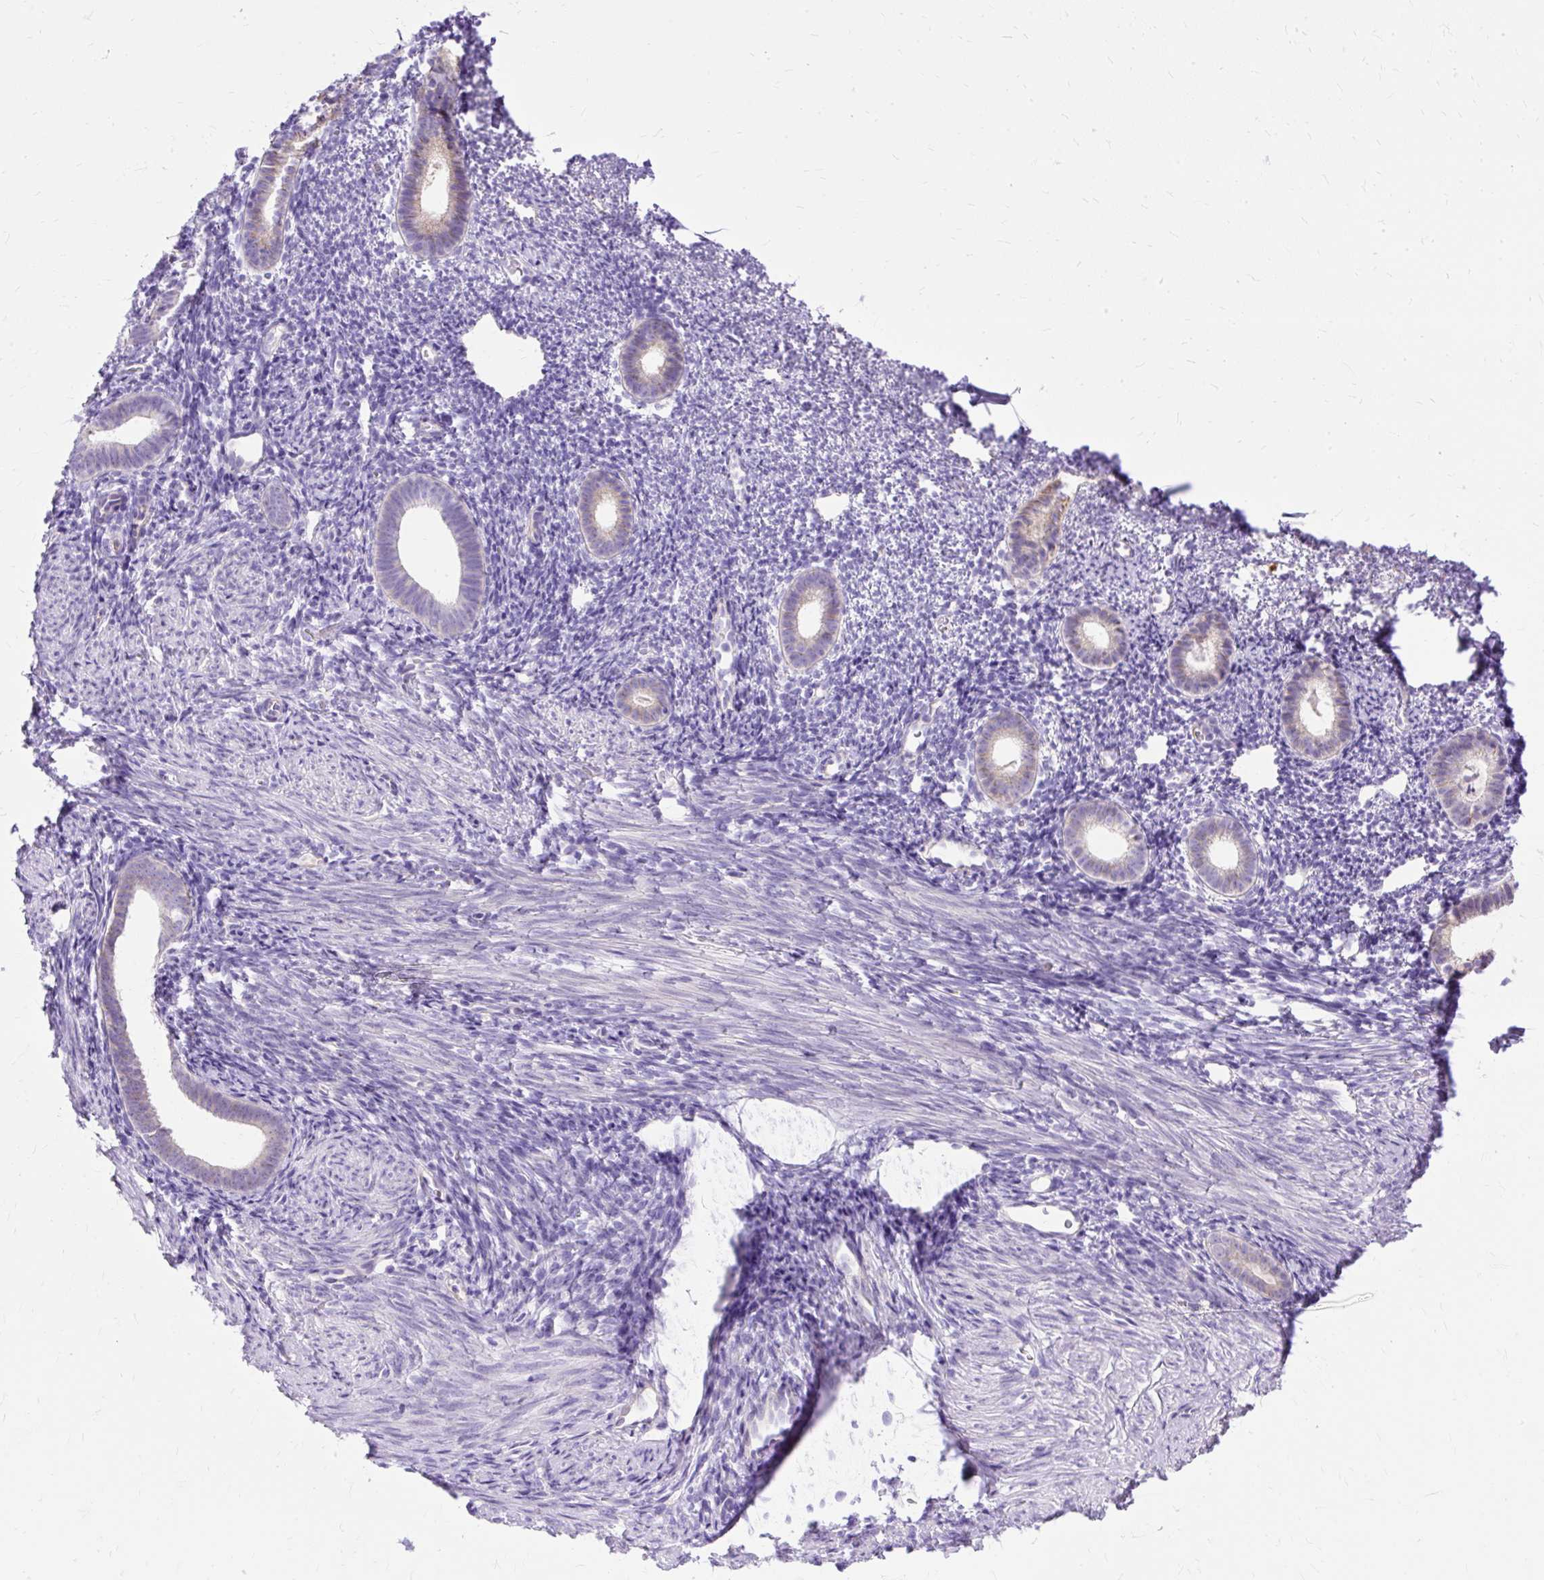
{"staining": {"intensity": "negative", "quantity": "none", "location": "none"}, "tissue": "endometrium", "cell_type": "Cells in endometrial stroma", "image_type": "normal", "snomed": [{"axis": "morphology", "description": "Normal tissue, NOS"}, {"axis": "topography", "description": "Endometrium"}], "caption": "DAB immunohistochemical staining of benign endometrium exhibits no significant staining in cells in endometrial stroma.", "gene": "MYO6", "patient": {"sex": "female", "age": 39}}